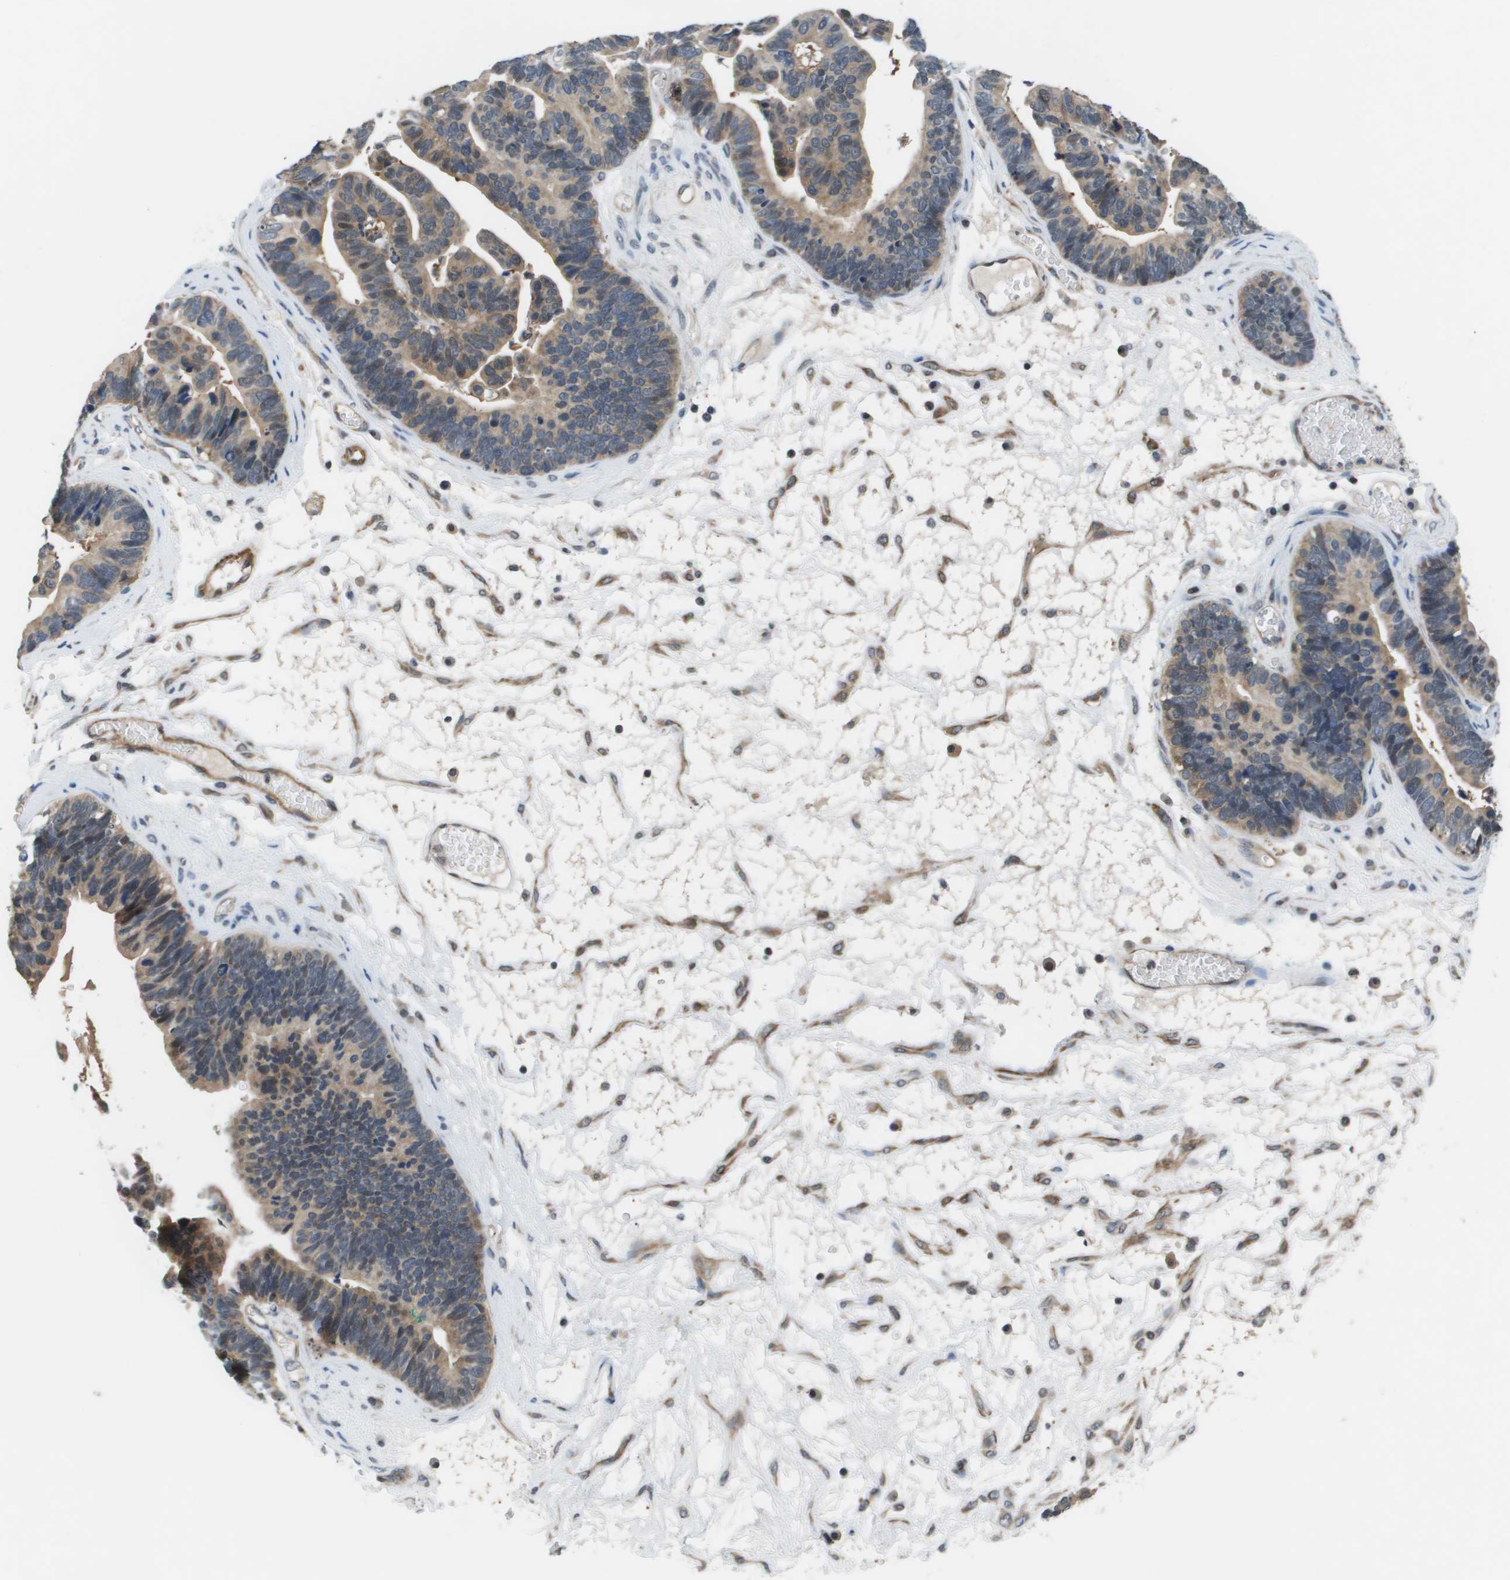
{"staining": {"intensity": "moderate", "quantity": ">75%", "location": "cytoplasmic/membranous"}, "tissue": "ovarian cancer", "cell_type": "Tumor cells", "image_type": "cancer", "snomed": [{"axis": "morphology", "description": "Cystadenocarcinoma, serous, NOS"}, {"axis": "topography", "description": "Ovary"}], "caption": "Approximately >75% of tumor cells in human serous cystadenocarcinoma (ovarian) display moderate cytoplasmic/membranous protein positivity as visualized by brown immunohistochemical staining.", "gene": "ENPP5", "patient": {"sex": "female", "age": 56}}